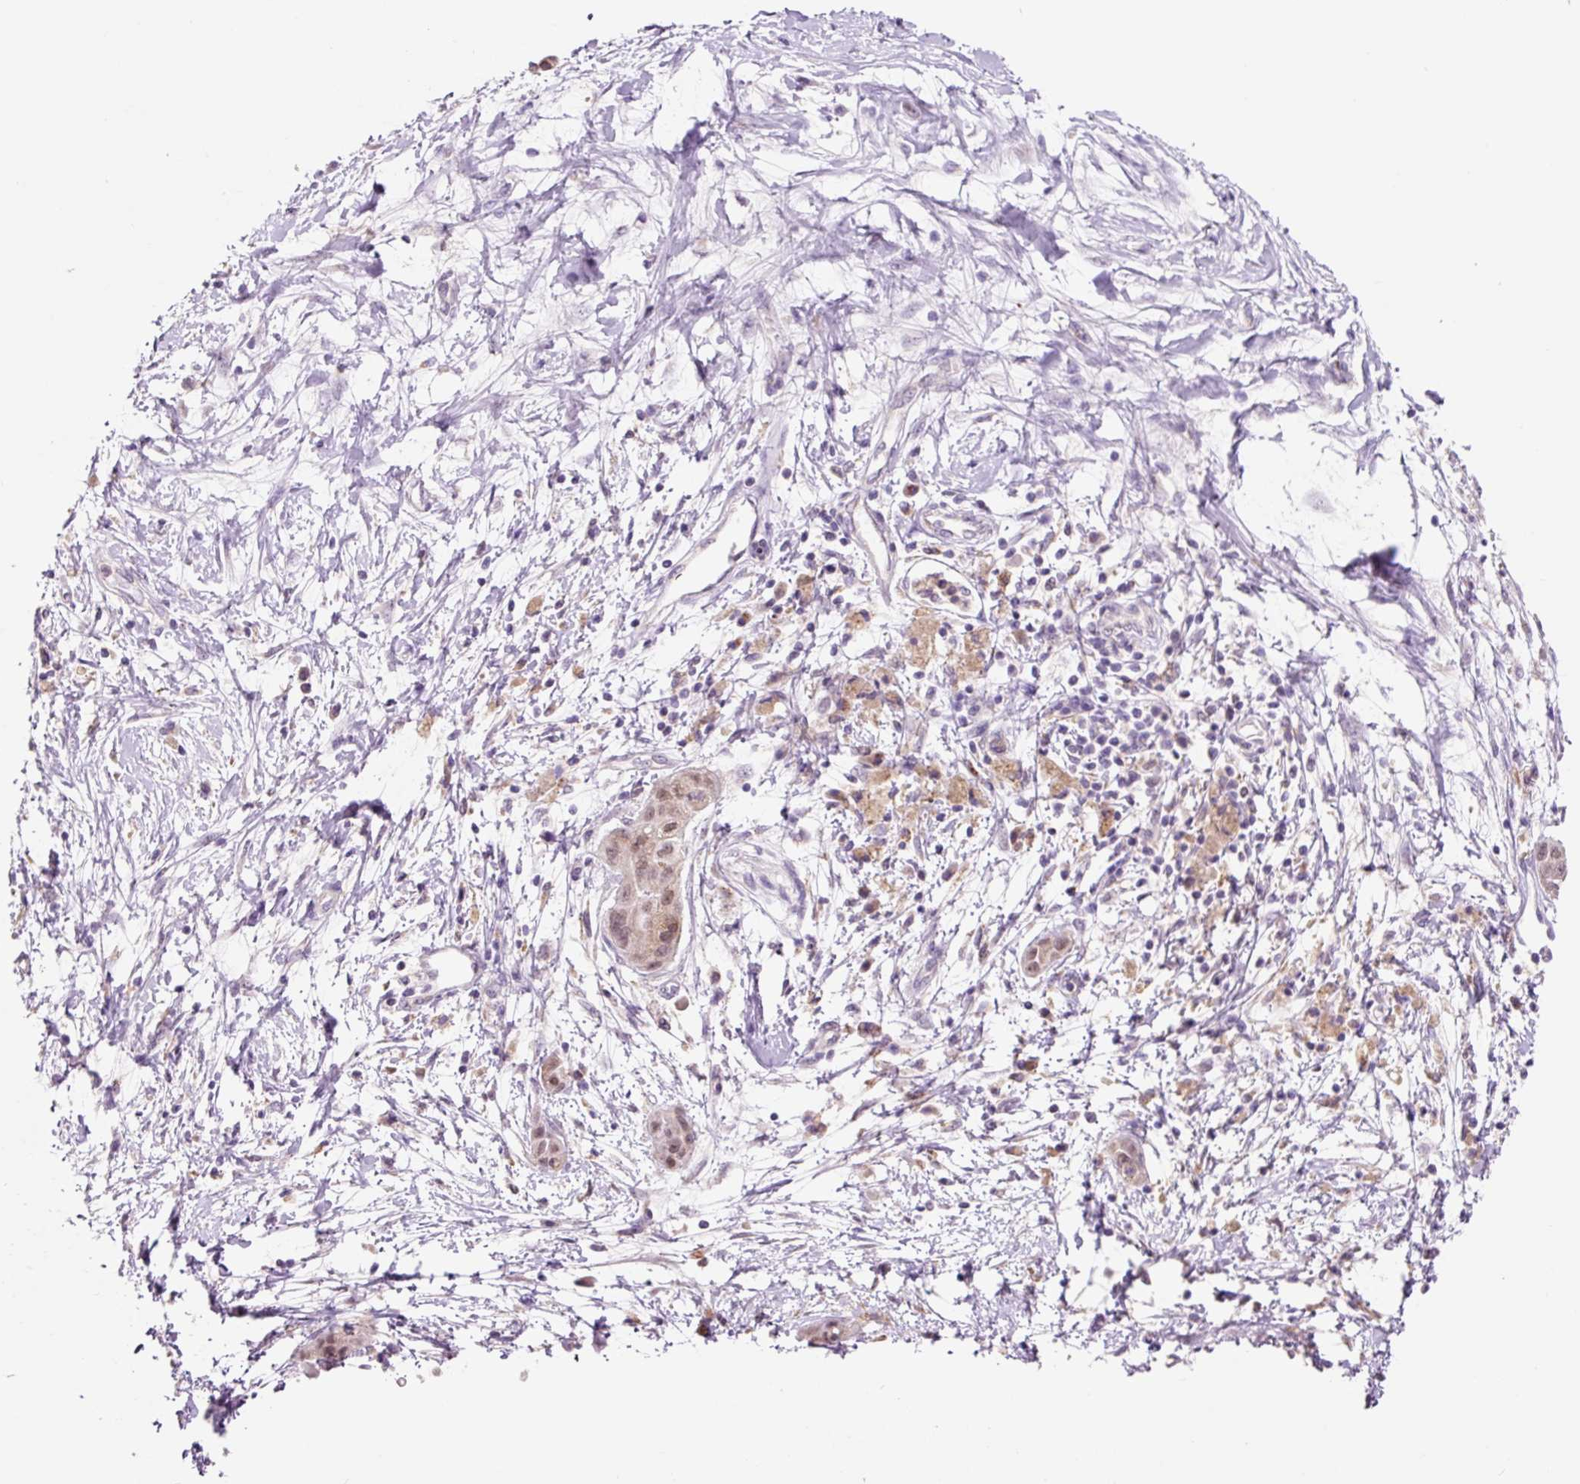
{"staining": {"intensity": "moderate", "quantity": ">75%", "location": "nuclear"}, "tissue": "pancreatic cancer", "cell_type": "Tumor cells", "image_type": "cancer", "snomed": [{"axis": "morphology", "description": "Adenocarcinoma, NOS"}, {"axis": "topography", "description": "Pancreas"}], "caption": "A histopathology image of pancreatic cancer (adenocarcinoma) stained for a protein exhibits moderate nuclear brown staining in tumor cells. (Brightfield microscopy of DAB IHC at high magnification).", "gene": "PCK2", "patient": {"sex": "male", "age": 68}}